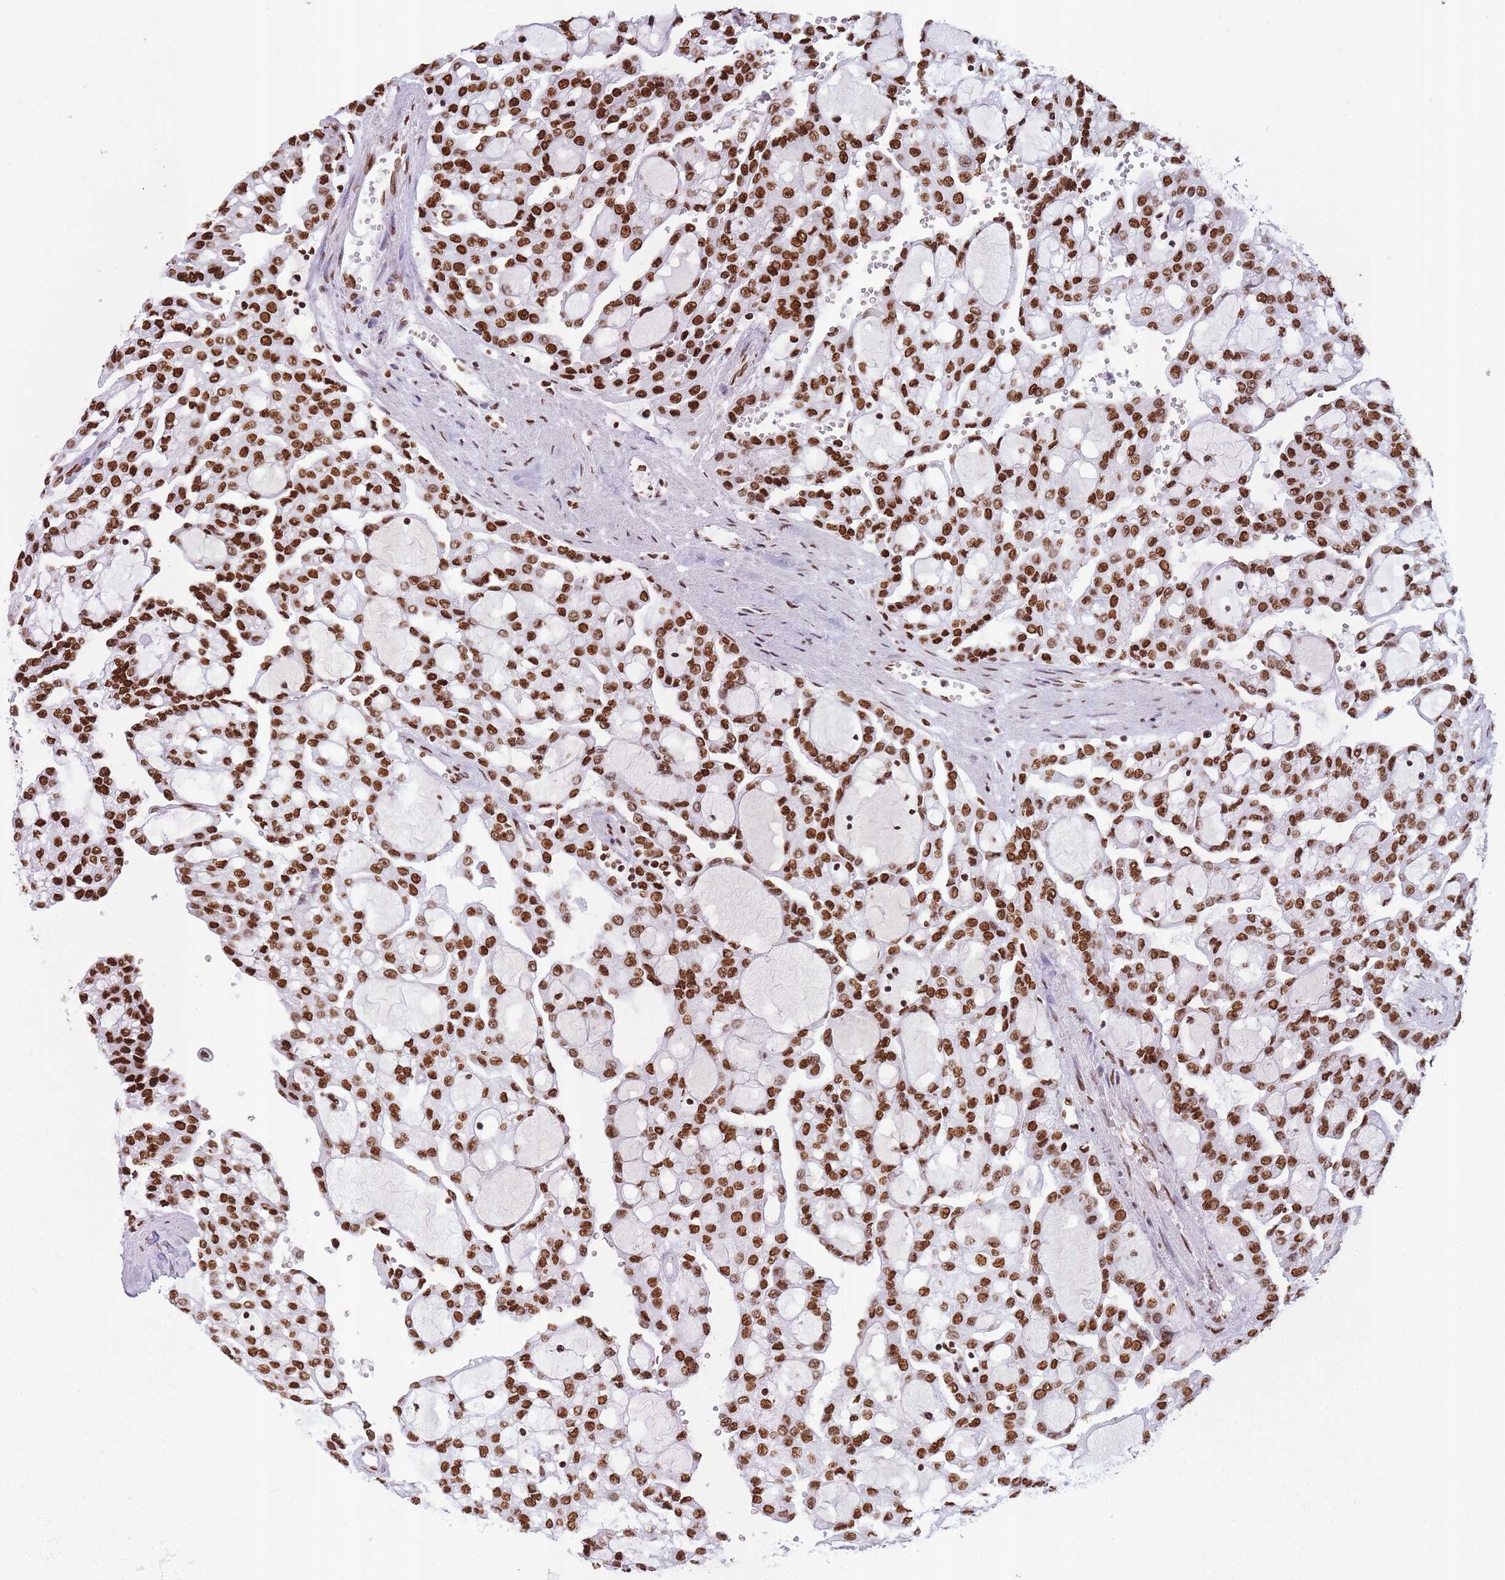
{"staining": {"intensity": "strong", "quantity": ">75%", "location": "nuclear"}, "tissue": "renal cancer", "cell_type": "Tumor cells", "image_type": "cancer", "snomed": [{"axis": "morphology", "description": "Adenocarcinoma, NOS"}, {"axis": "topography", "description": "Kidney"}], "caption": "The immunohistochemical stain highlights strong nuclear expression in tumor cells of renal adenocarcinoma tissue.", "gene": "HNRNPUL1", "patient": {"sex": "male", "age": 63}}